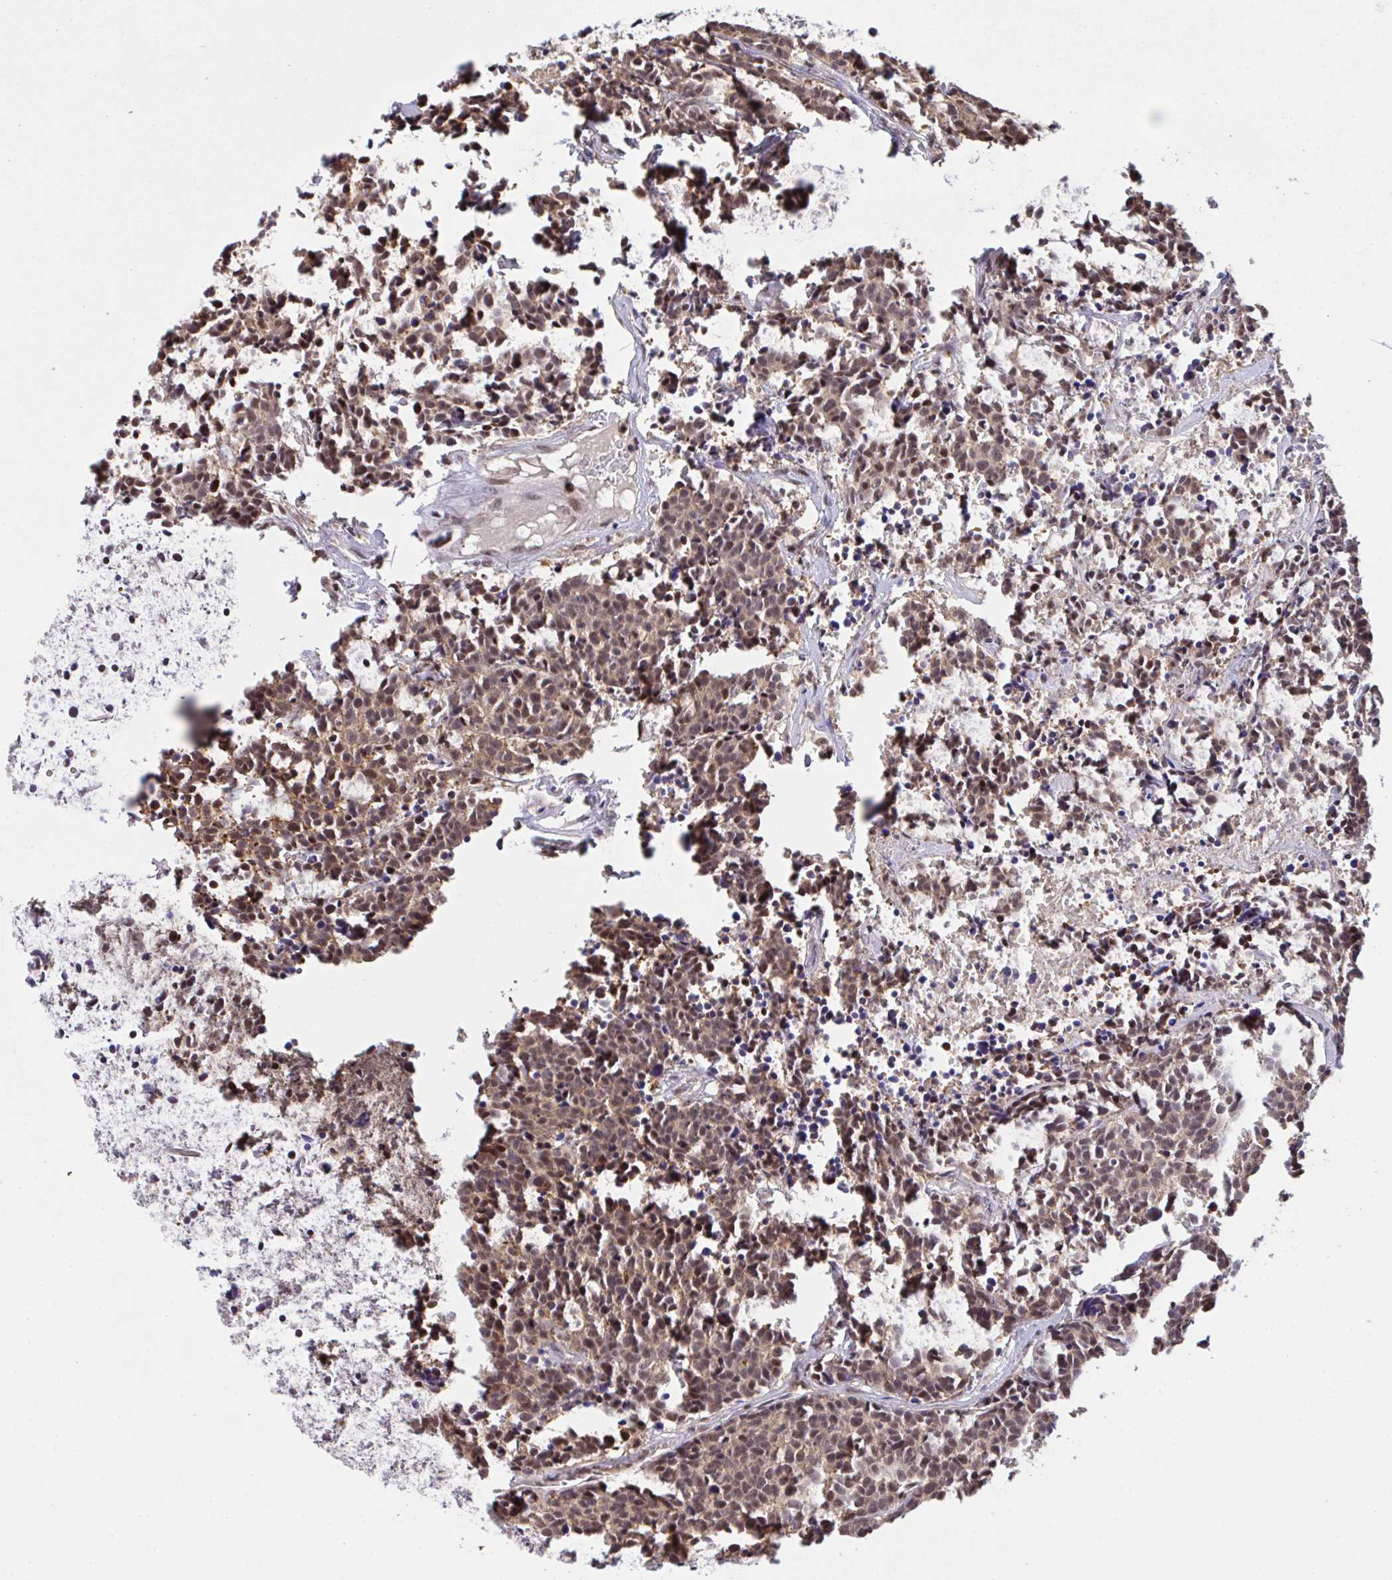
{"staining": {"intensity": "moderate", "quantity": ">75%", "location": "cytoplasmic/membranous,nuclear"}, "tissue": "carcinoid", "cell_type": "Tumor cells", "image_type": "cancer", "snomed": [{"axis": "morphology", "description": "Carcinoid, malignant, NOS"}, {"axis": "topography", "description": "Skin"}], "caption": "An immunohistochemistry micrograph of tumor tissue is shown. Protein staining in brown highlights moderate cytoplasmic/membranous and nuclear positivity in carcinoid within tumor cells.", "gene": "OR6K3", "patient": {"sex": "female", "age": 79}}